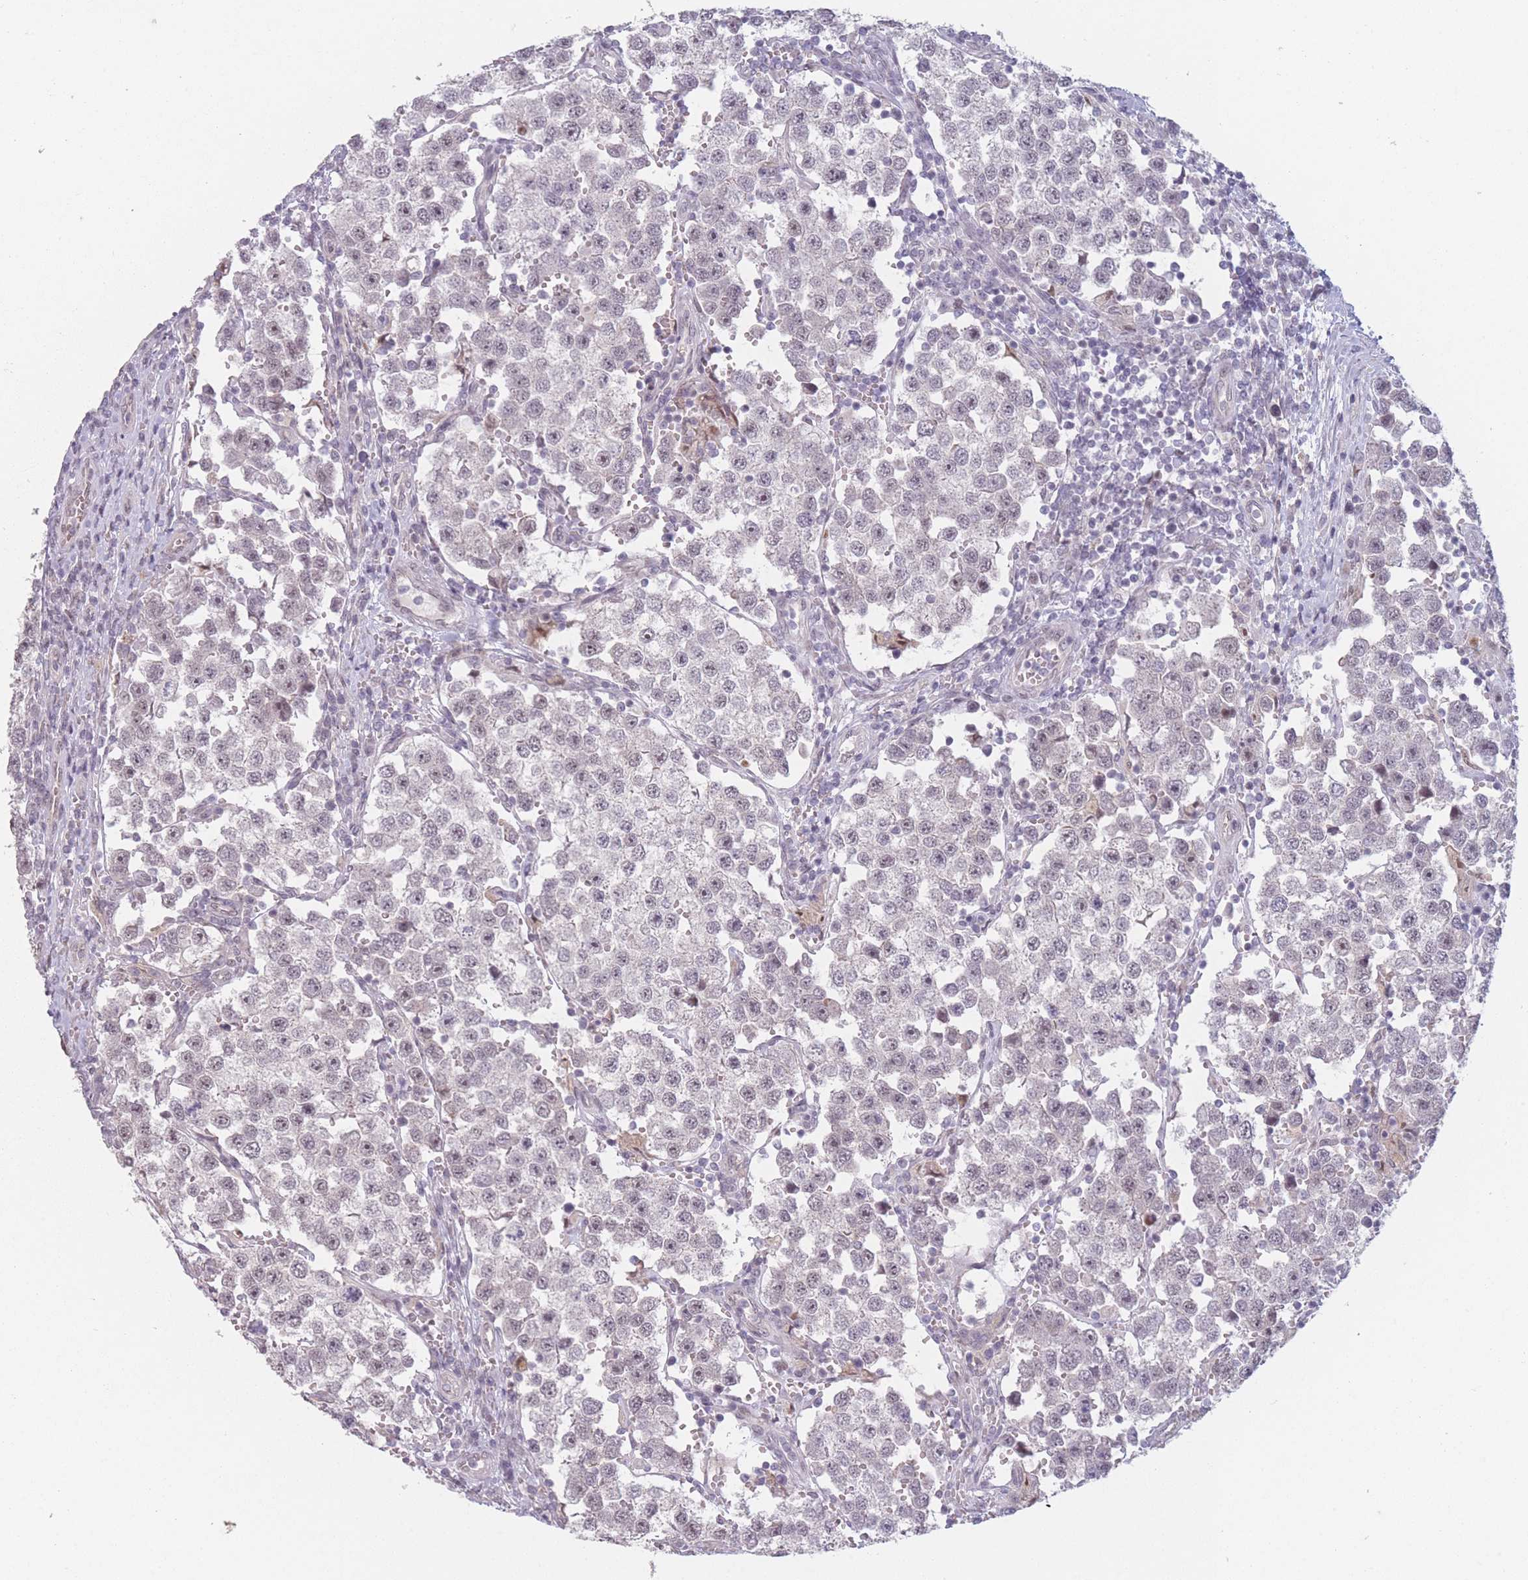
{"staining": {"intensity": "weak", "quantity": ">75%", "location": "nuclear"}, "tissue": "testis cancer", "cell_type": "Tumor cells", "image_type": "cancer", "snomed": [{"axis": "morphology", "description": "Seminoma, NOS"}, {"axis": "topography", "description": "Testis"}], "caption": "DAB (3,3'-diaminobenzidine) immunohistochemical staining of human testis seminoma demonstrates weak nuclear protein positivity in about >75% of tumor cells.", "gene": "SUPT6H", "patient": {"sex": "male", "age": 37}}